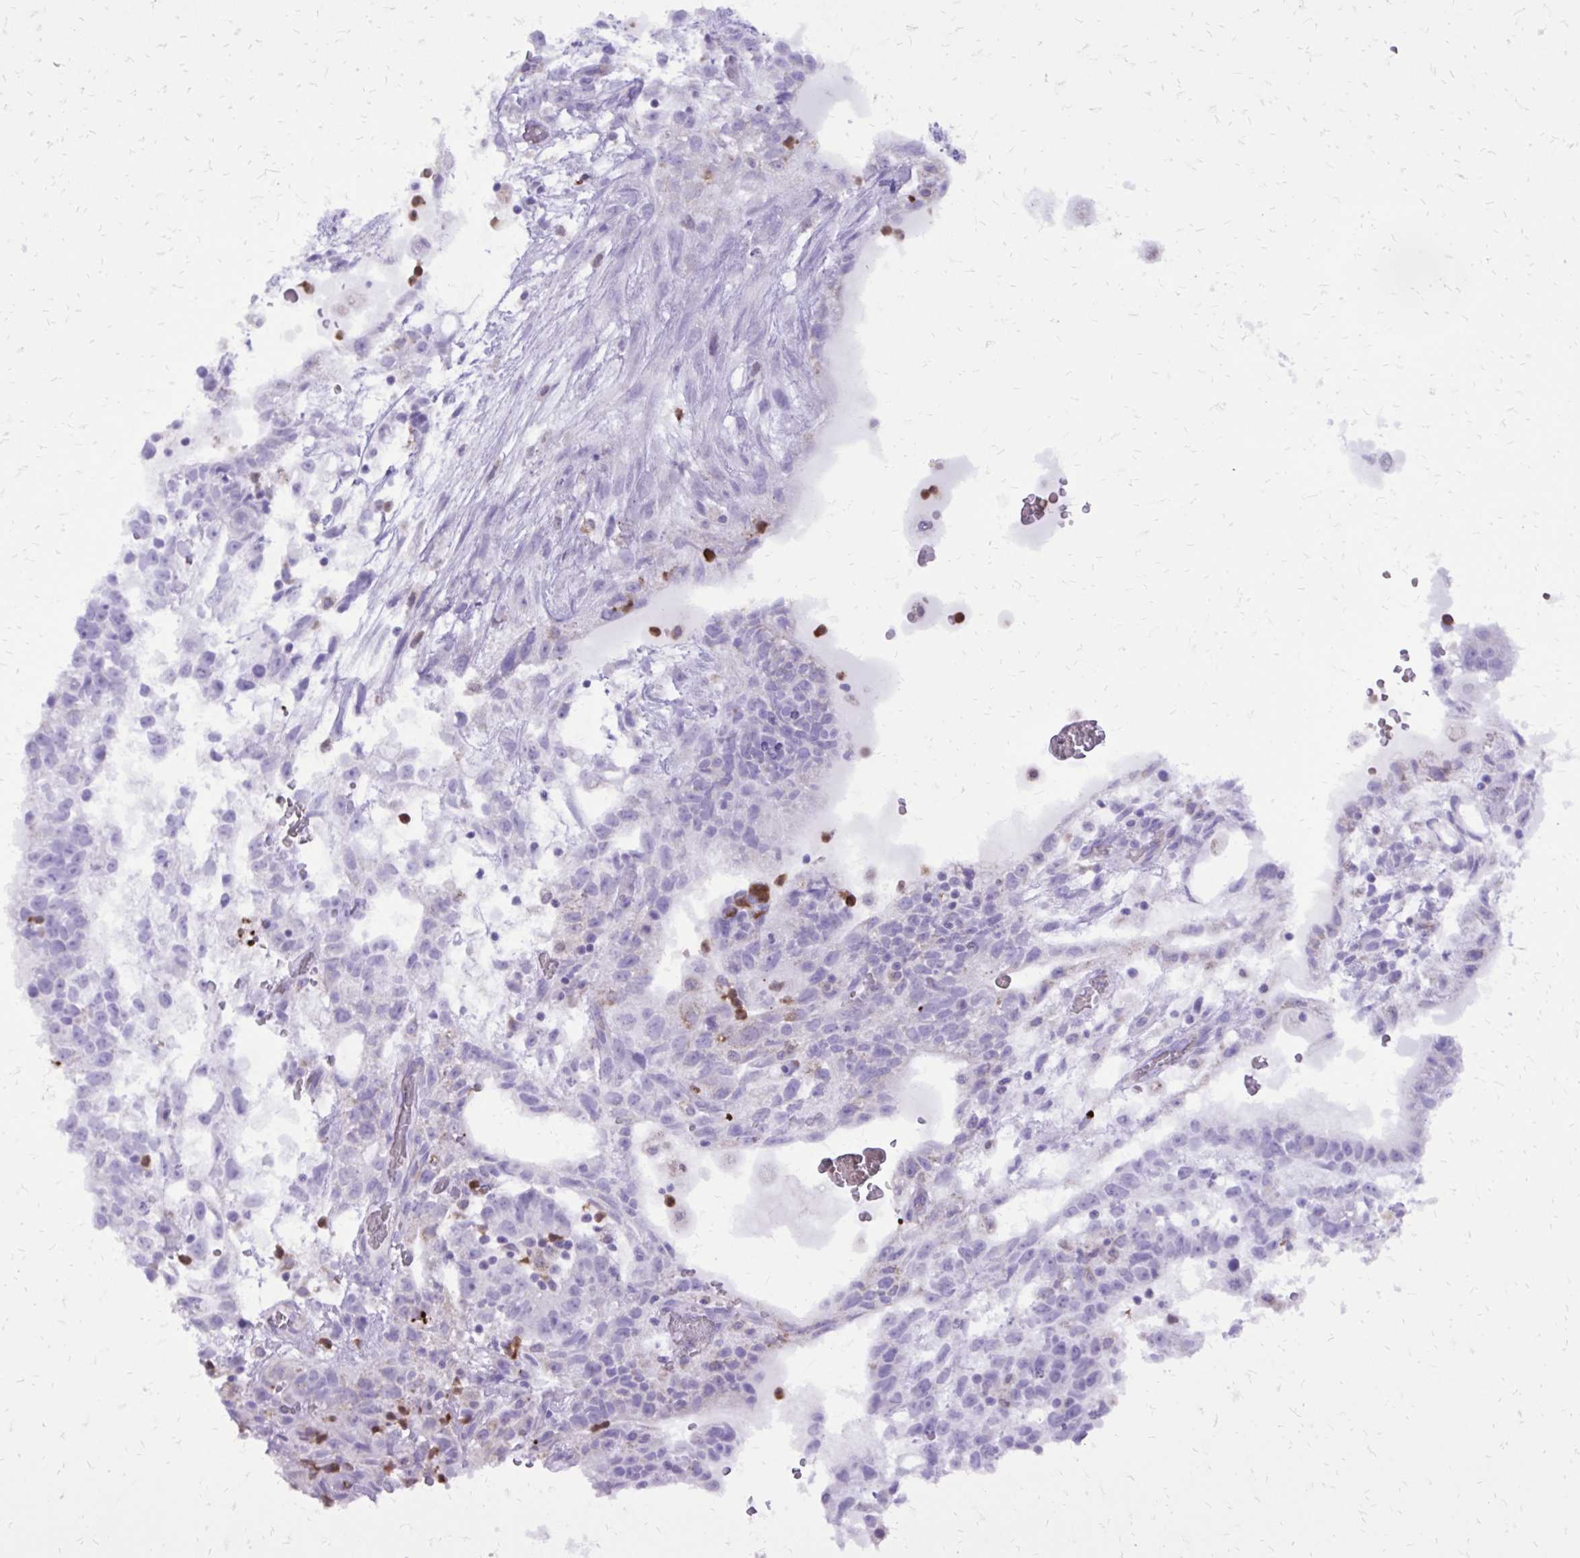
{"staining": {"intensity": "negative", "quantity": "none", "location": "none"}, "tissue": "testis cancer", "cell_type": "Tumor cells", "image_type": "cancer", "snomed": [{"axis": "morphology", "description": "Normal tissue, NOS"}, {"axis": "morphology", "description": "Carcinoma, Embryonal, NOS"}, {"axis": "topography", "description": "Testis"}], "caption": "Tumor cells show no significant expression in embryonal carcinoma (testis). Nuclei are stained in blue.", "gene": "CAT", "patient": {"sex": "male", "age": 32}}